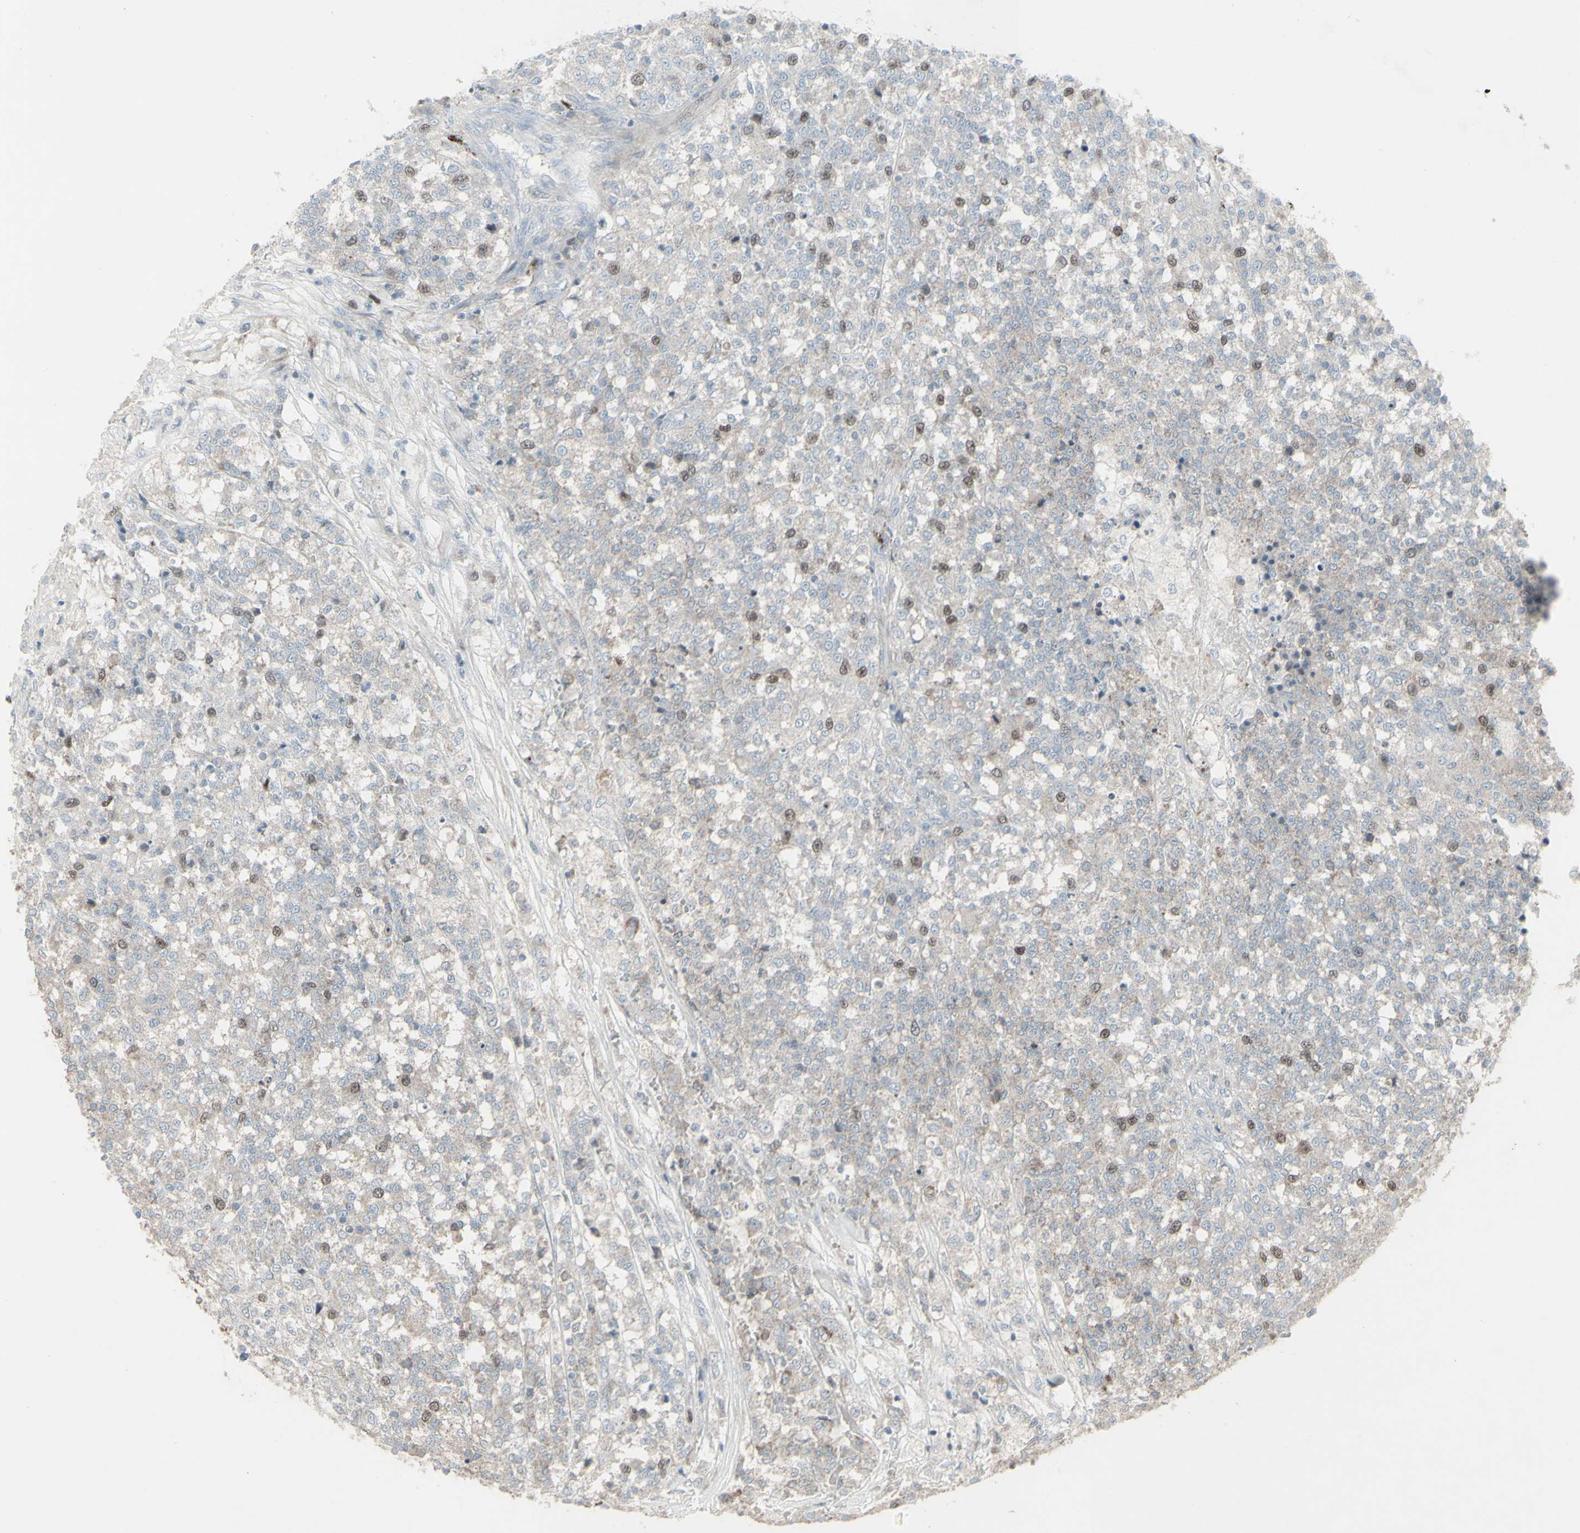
{"staining": {"intensity": "moderate", "quantity": "<25%", "location": "nuclear"}, "tissue": "testis cancer", "cell_type": "Tumor cells", "image_type": "cancer", "snomed": [{"axis": "morphology", "description": "Seminoma, NOS"}, {"axis": "topography", "description": "Testis"}], "caption": "DAB immunohistochemical staining of testis cancer (seminoma) reveals moderate nuclear protein staining in about <25% of tumor cells.", "gene": "GMNN", "patient": {"sex": "male", "age": 59}}